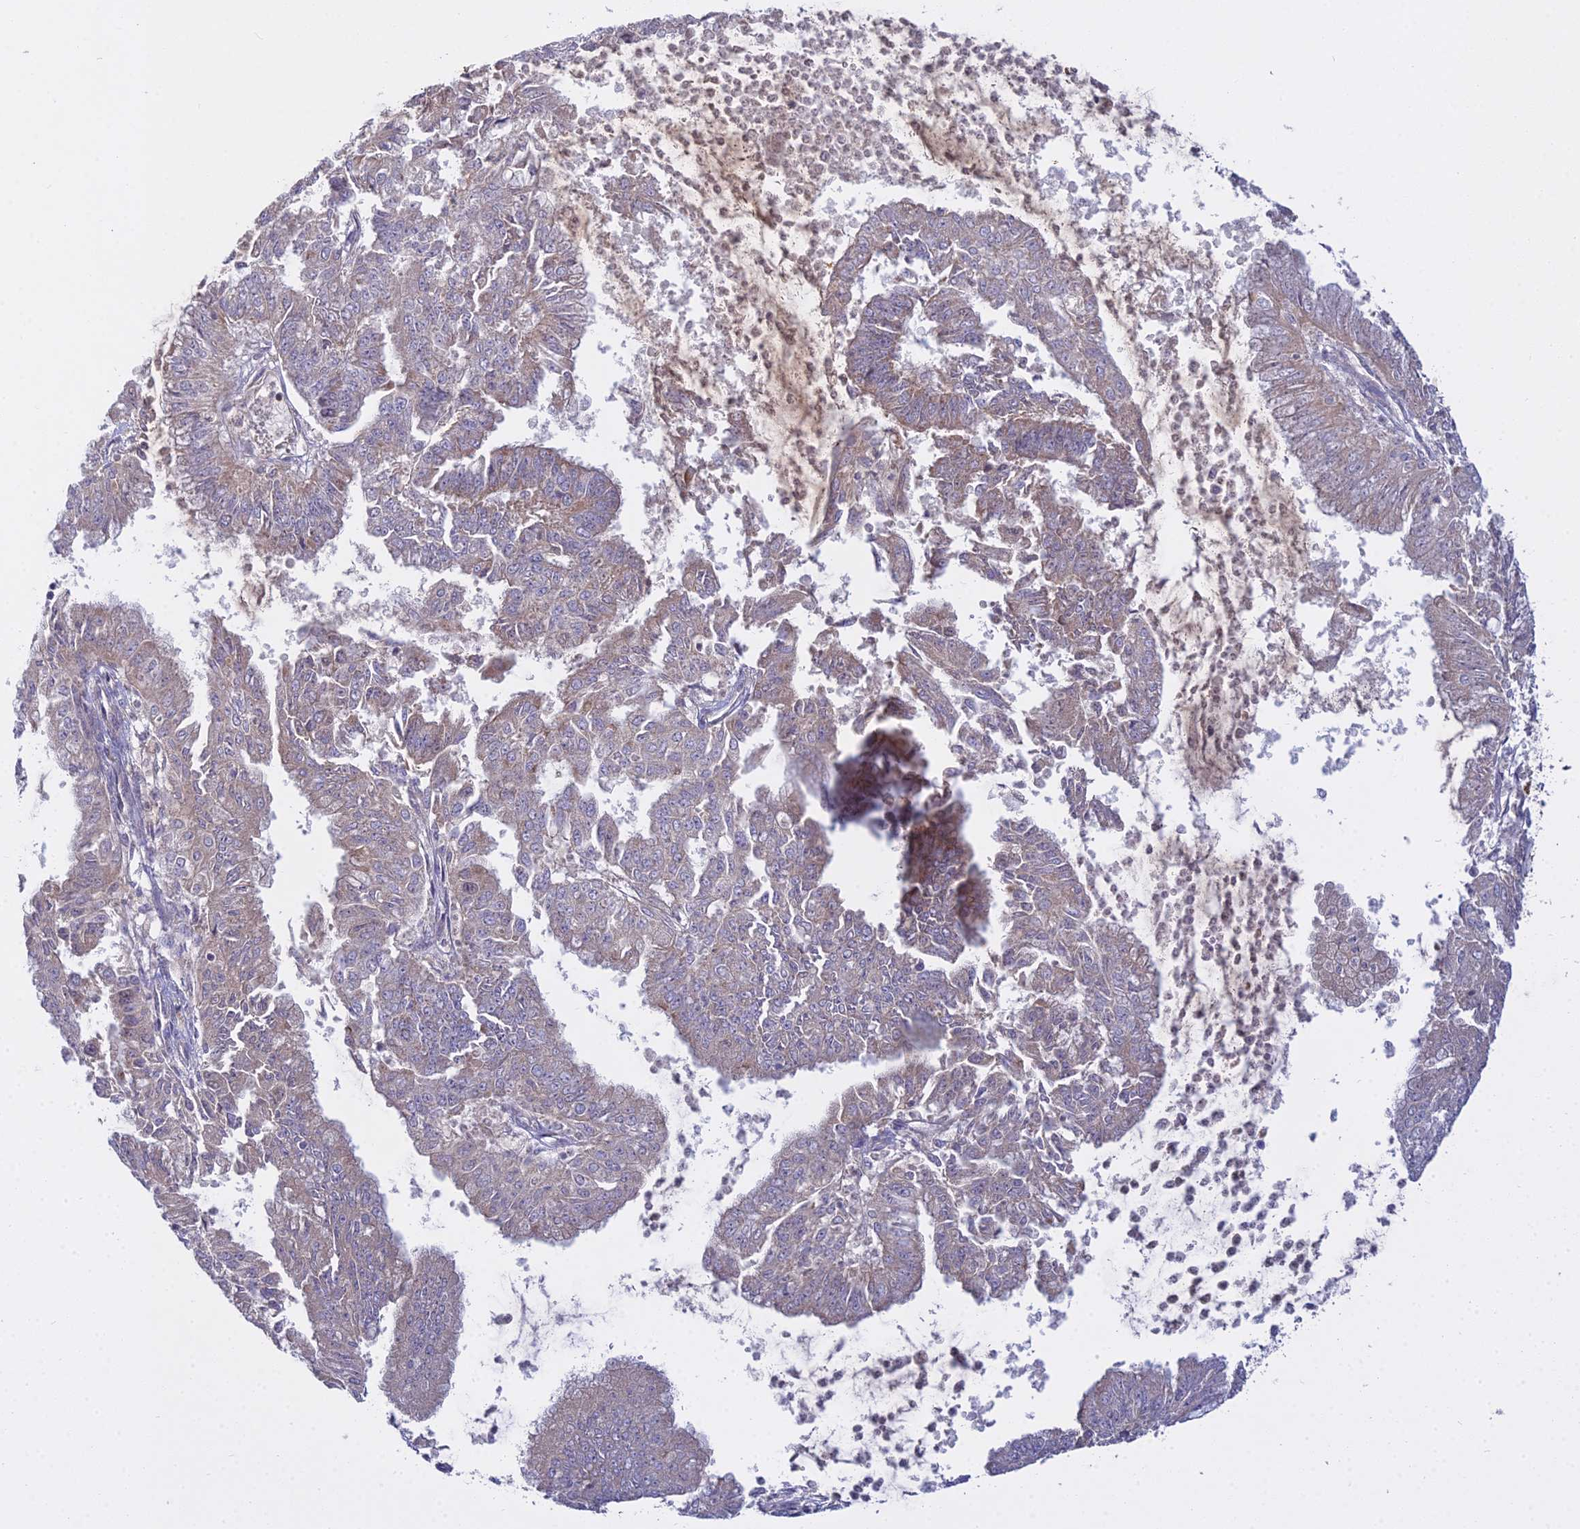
{"staining": {"intensity": "weak", "quantity": "<25%", "location": "cytoplasmic/membranous"}, "tissue": "endometrial cancer", "cell_type": "Tumor cells", "image_type": "cancer", "snomed": [{"axis": "morphology", "description": "Adenocarcinoma, NOS"}, {"axis": "topography", "description": "Endometrium"}], "caption": "The IHC image has no significant staining in tumor cells of endometrial cancer (adenocarcinoma) tissue.", "gene": "CCDC167", "patient": {"sex": "female", "age": 73}}